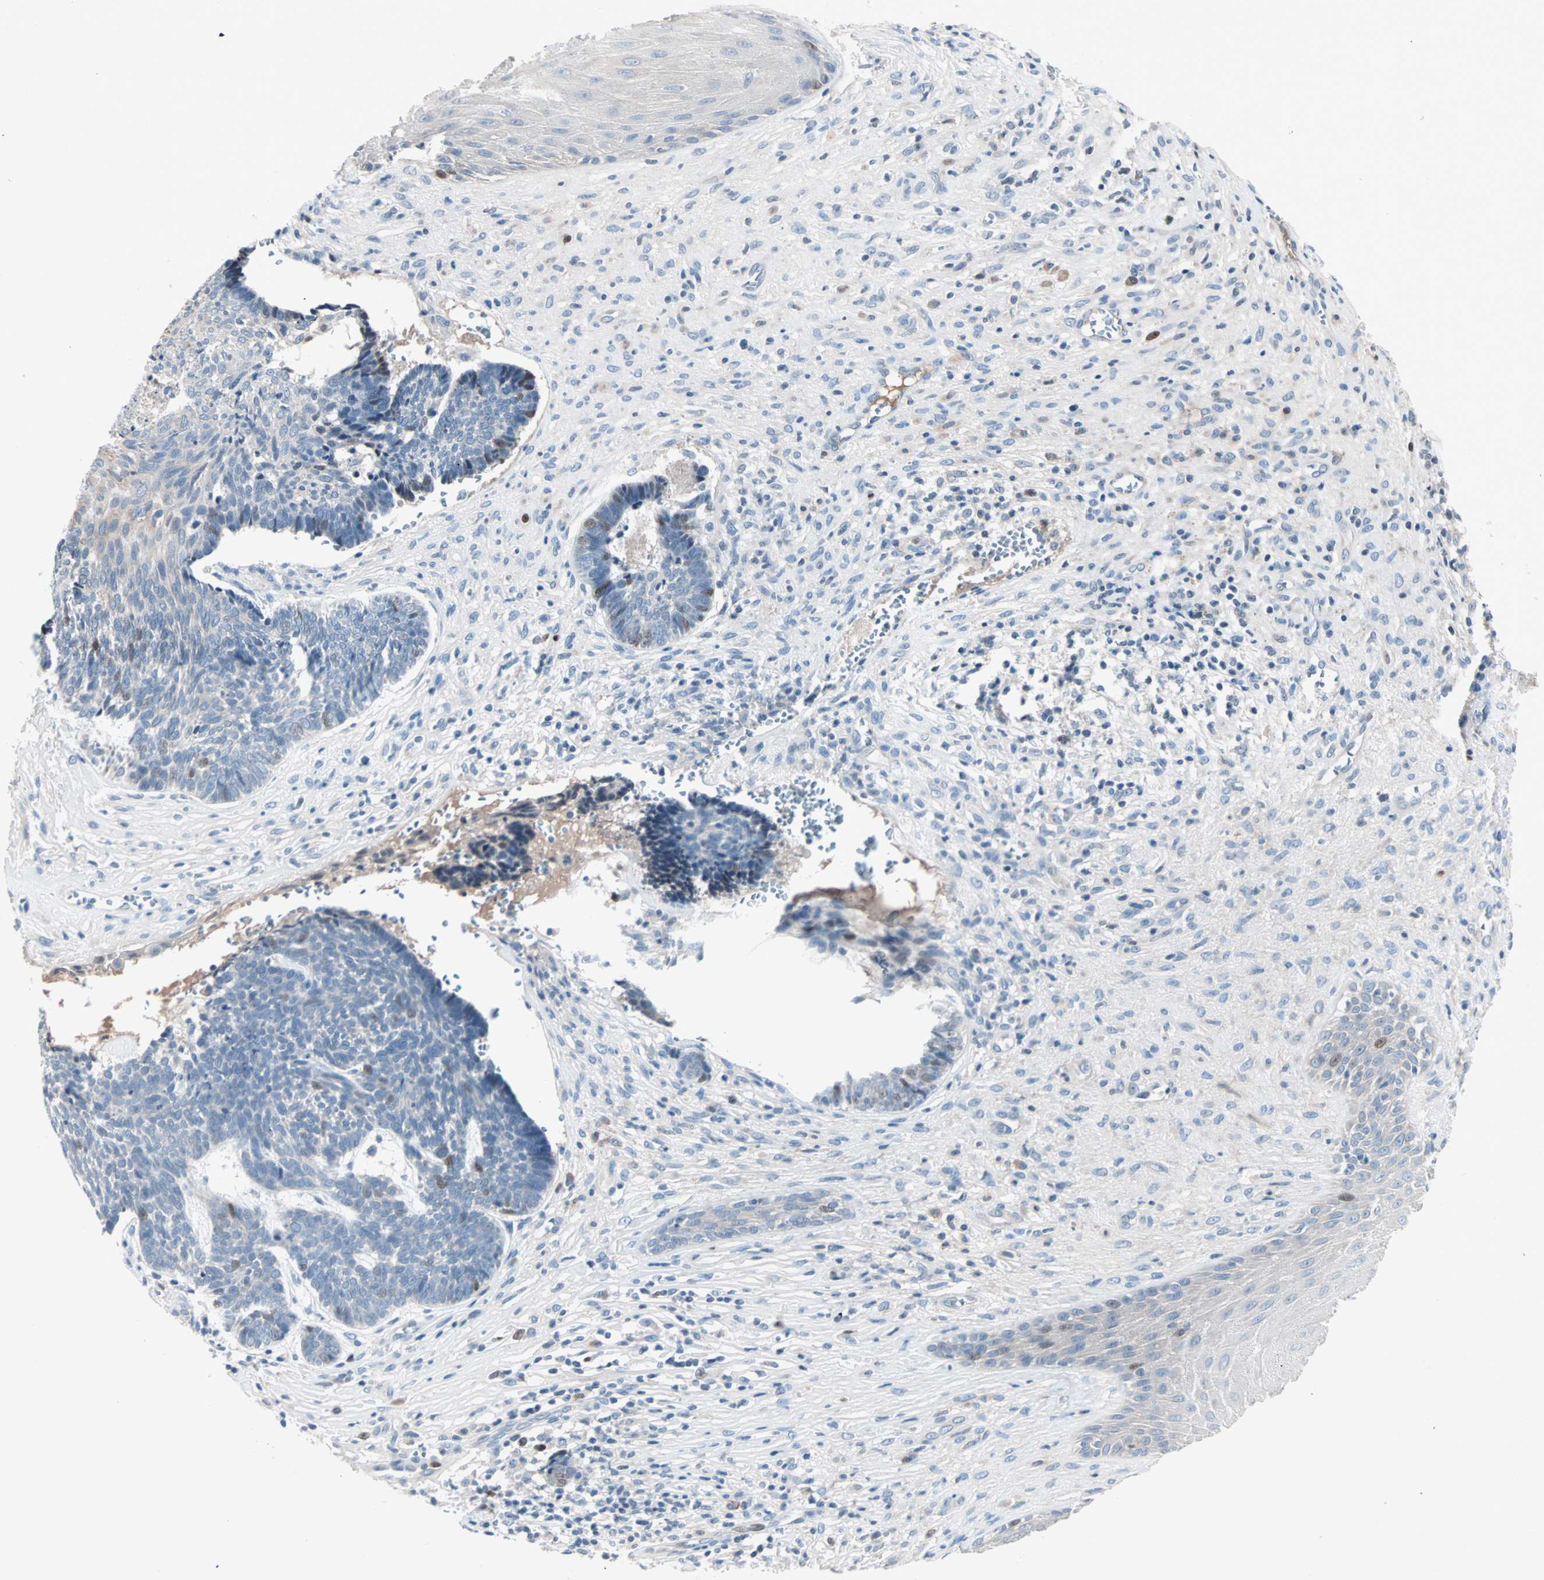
{"staining": {"intensity": "moderate", "quantity": "<25%", "location": "nuclear"}, "tissue": "skin cancer", "cell_type": "Tumor cells", "image_type": "cancer", "snomed": [{"axis": "morphology", "description": "Basal cell carcinoma"}, {"axis": "topography", "description": "Skin"}], "caption": "A photomicrograph showing moderate nuclear staining in approximately <25% of tumor cells in skin basal cell carcinoma, as visualized by brown immunohistochemical staining.", "gene": "CCNE2", "patient": {"sex": "male", "age": 84}}